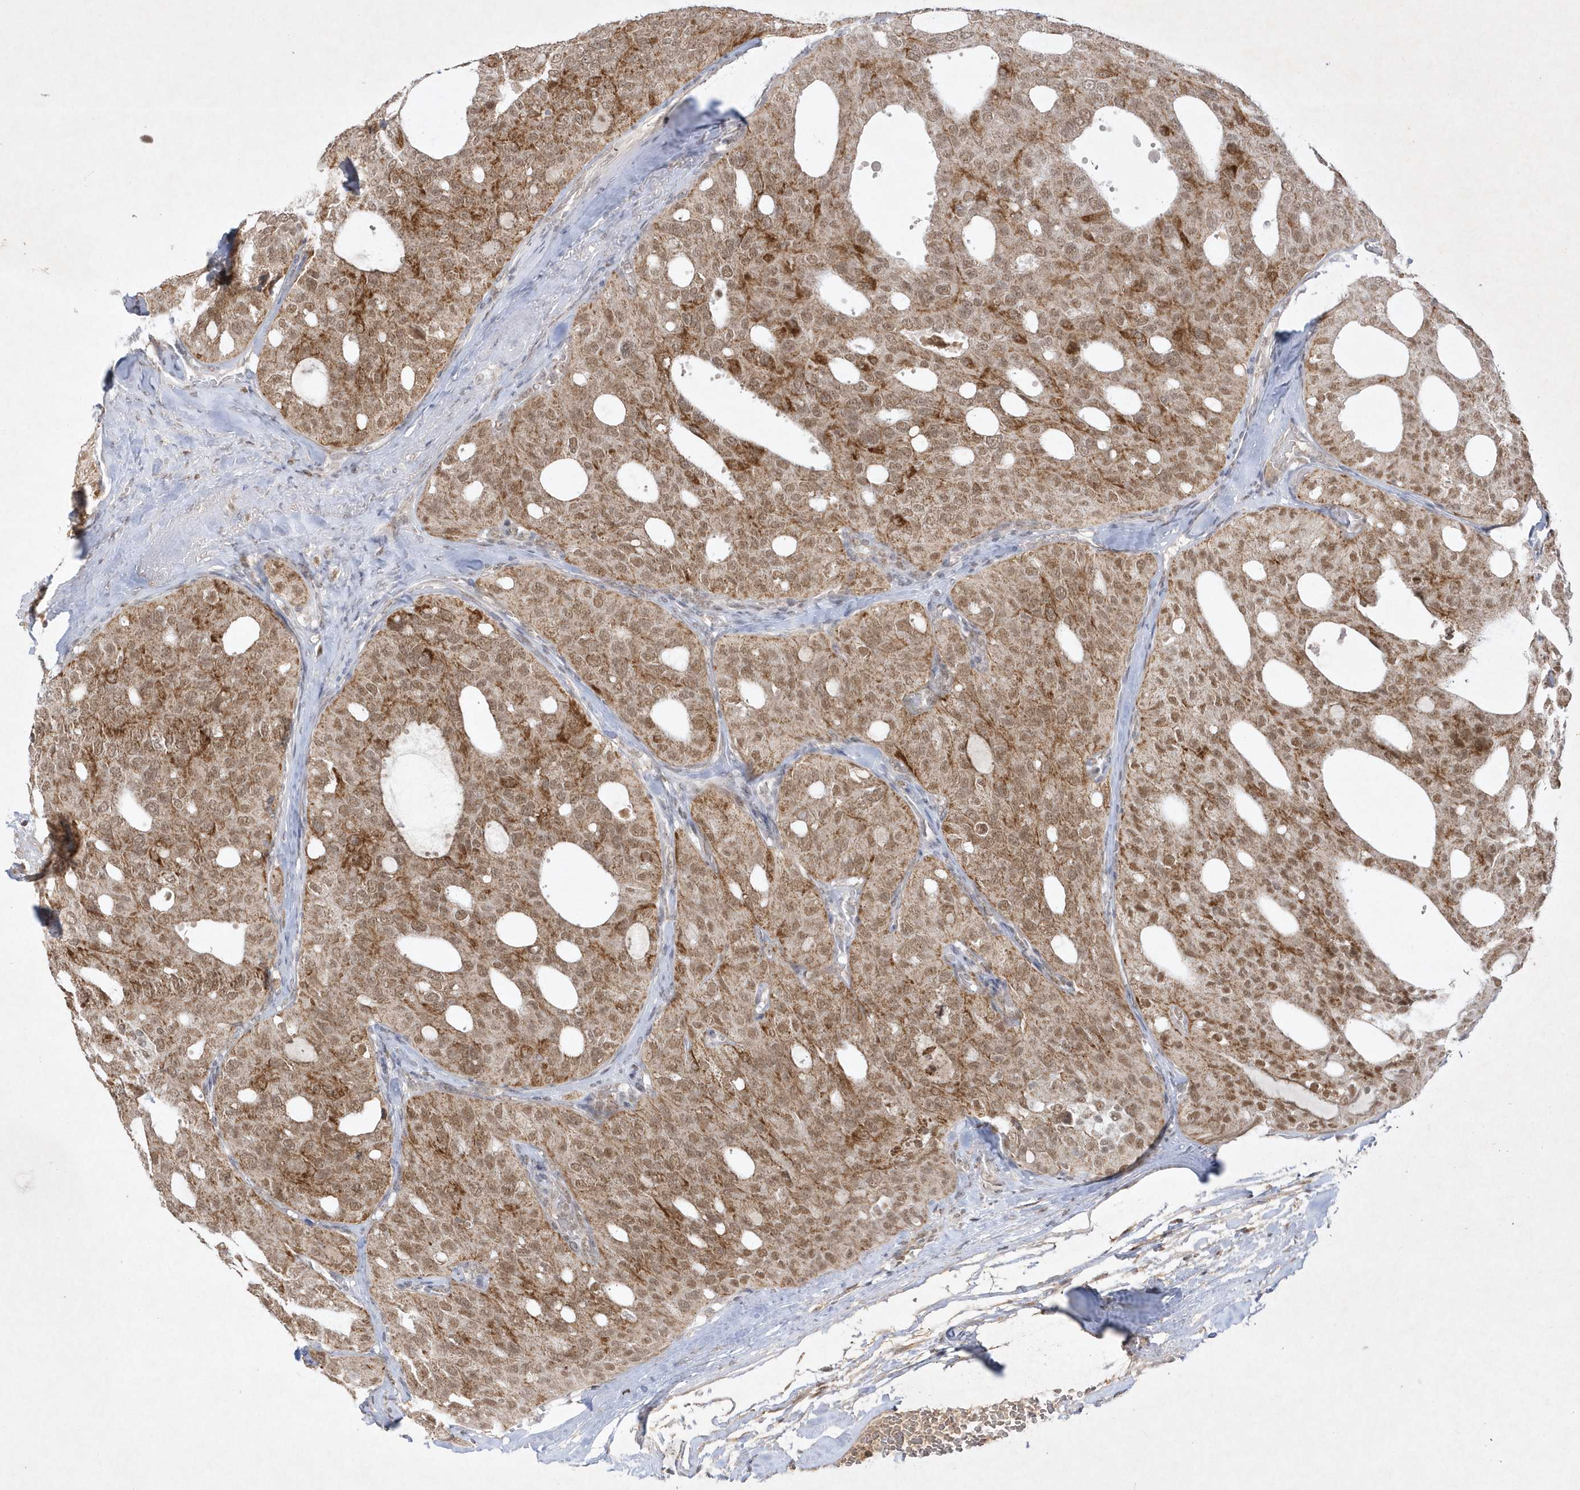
{"staining": {"intensity": "moderate", "quantity": ">75%", "location": "cytoplasmic/membranous,nuclear"}, "tissue": "thyroid cancer", "cell_type": "Tumor cells", "image_type": "cancer", "snomed": [{"axis": "morphology", "description": "Follicular adenoma carcinoma, NOS"}, {"axis": "topography", "description": "Thyroid gland"}], "caption": "Protein analysis of thyroid cancer tissue displays moderate cytoplasmic/membranous and nuclear expression in about >75% of tumor cells.", "gene": "CPSF3", "patient": {"sex": "male", "age": 75}}